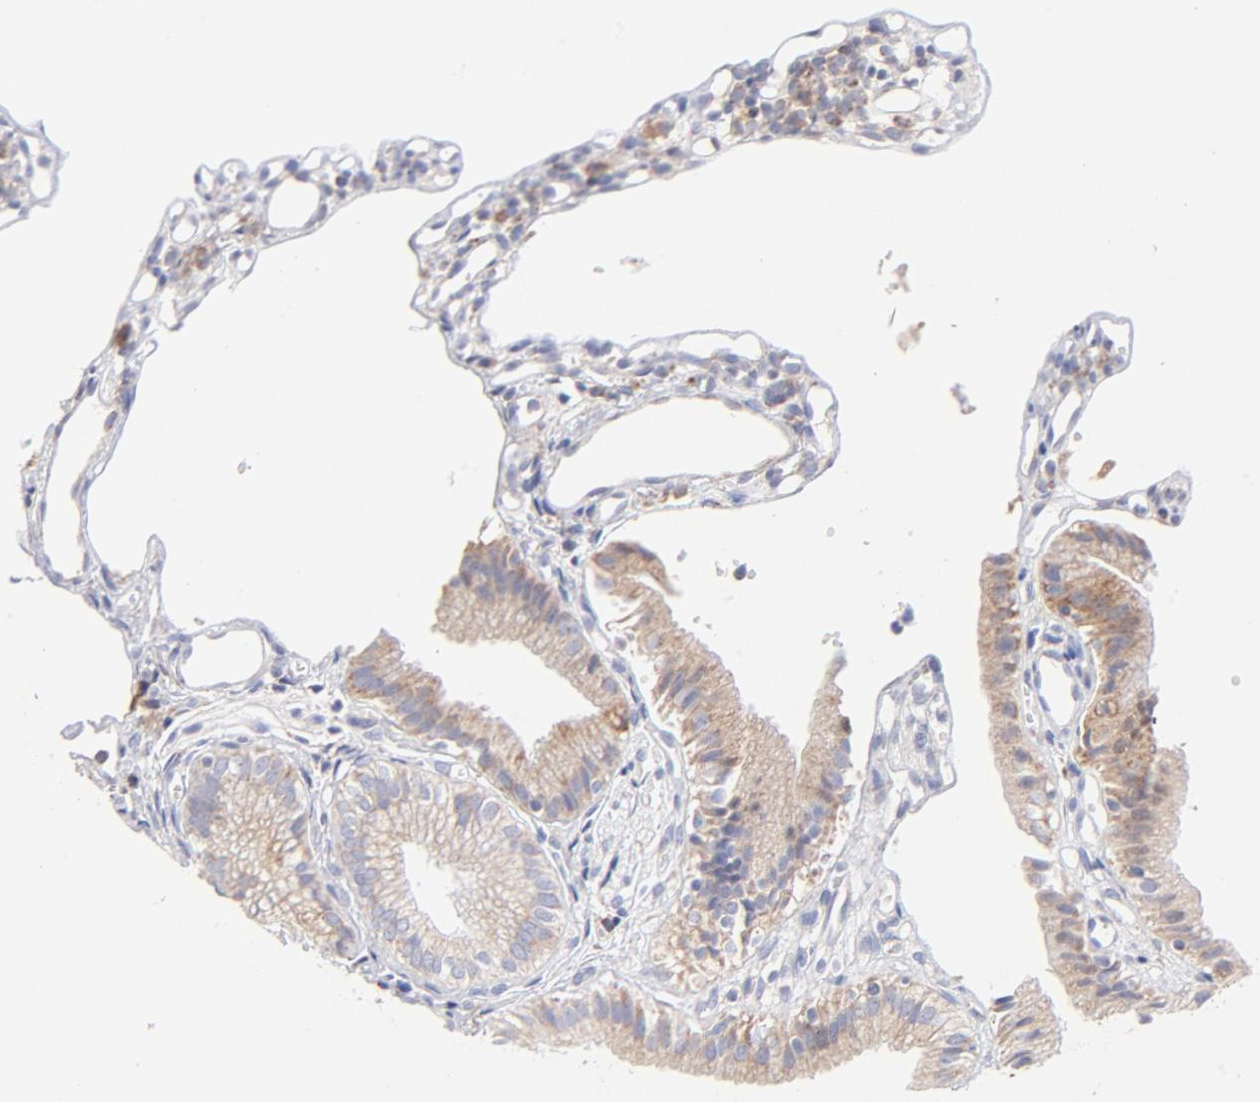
{"staining": {"intensity": "negative", "quantity": "none", "location": "none"}, "tissue": "gallbladder", "cell_type": "Glandular cells", "image_type": "normal", "snomed": [{"axis": "morphology", "description": "Normal tissue, NOS"}, {"axis": "topography", "description": "Gallbladder"}], "caption": "Glandular cells show no significant expression in benign gallbladder. (DAB (3,3'-diaminobenzidine) immunohistochemistry (IHC) with hematoxylin counter stain).", "gene": "TIMM8A", "patient": {"sex": "male", "age": 65}}